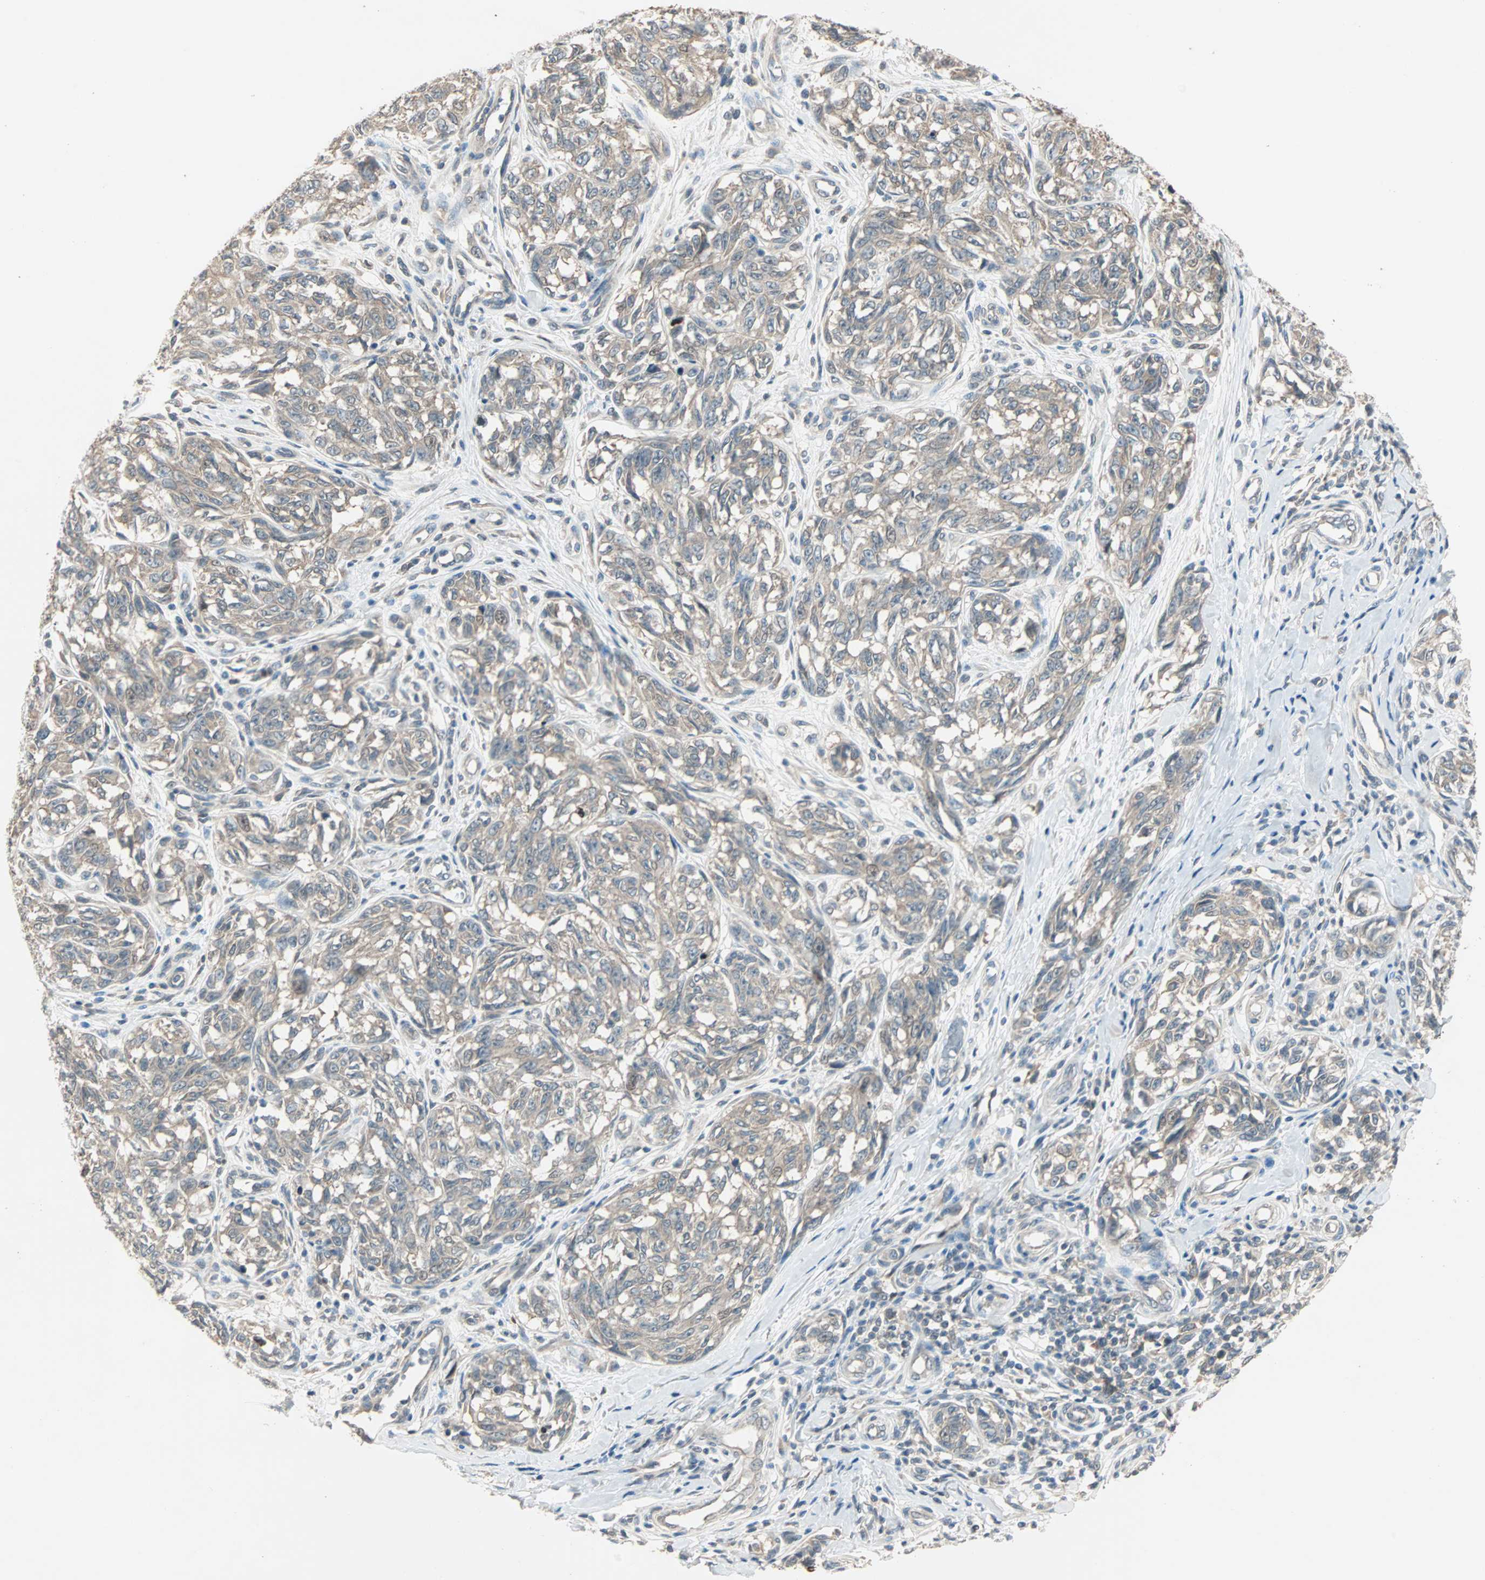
{"staining": {"intensity": "weak", "quantity": ">75%", "location": "cytoplasmic/membranous"}, "tissue": "melanoma", "cell_type": "Tumor cells", "image_type": "cancer", "snomed": [{"axis": "morphology", "description": "Malignant melanoma, NOS"}, {"axis": "topography", "description": "Skin"}], "caption": "A micrograph of human melanoma stained for a protein reveals weak cytoplasmic/membranous brown staining in tumor cells. (Stains: DAB (3,3'-diaminobenzidine) in brown, nuclei in blue, Microscopy: brightfield microscopy at high magnification).", "gene": "TTF2", "patient": {"sex": "female", "age": 64}}